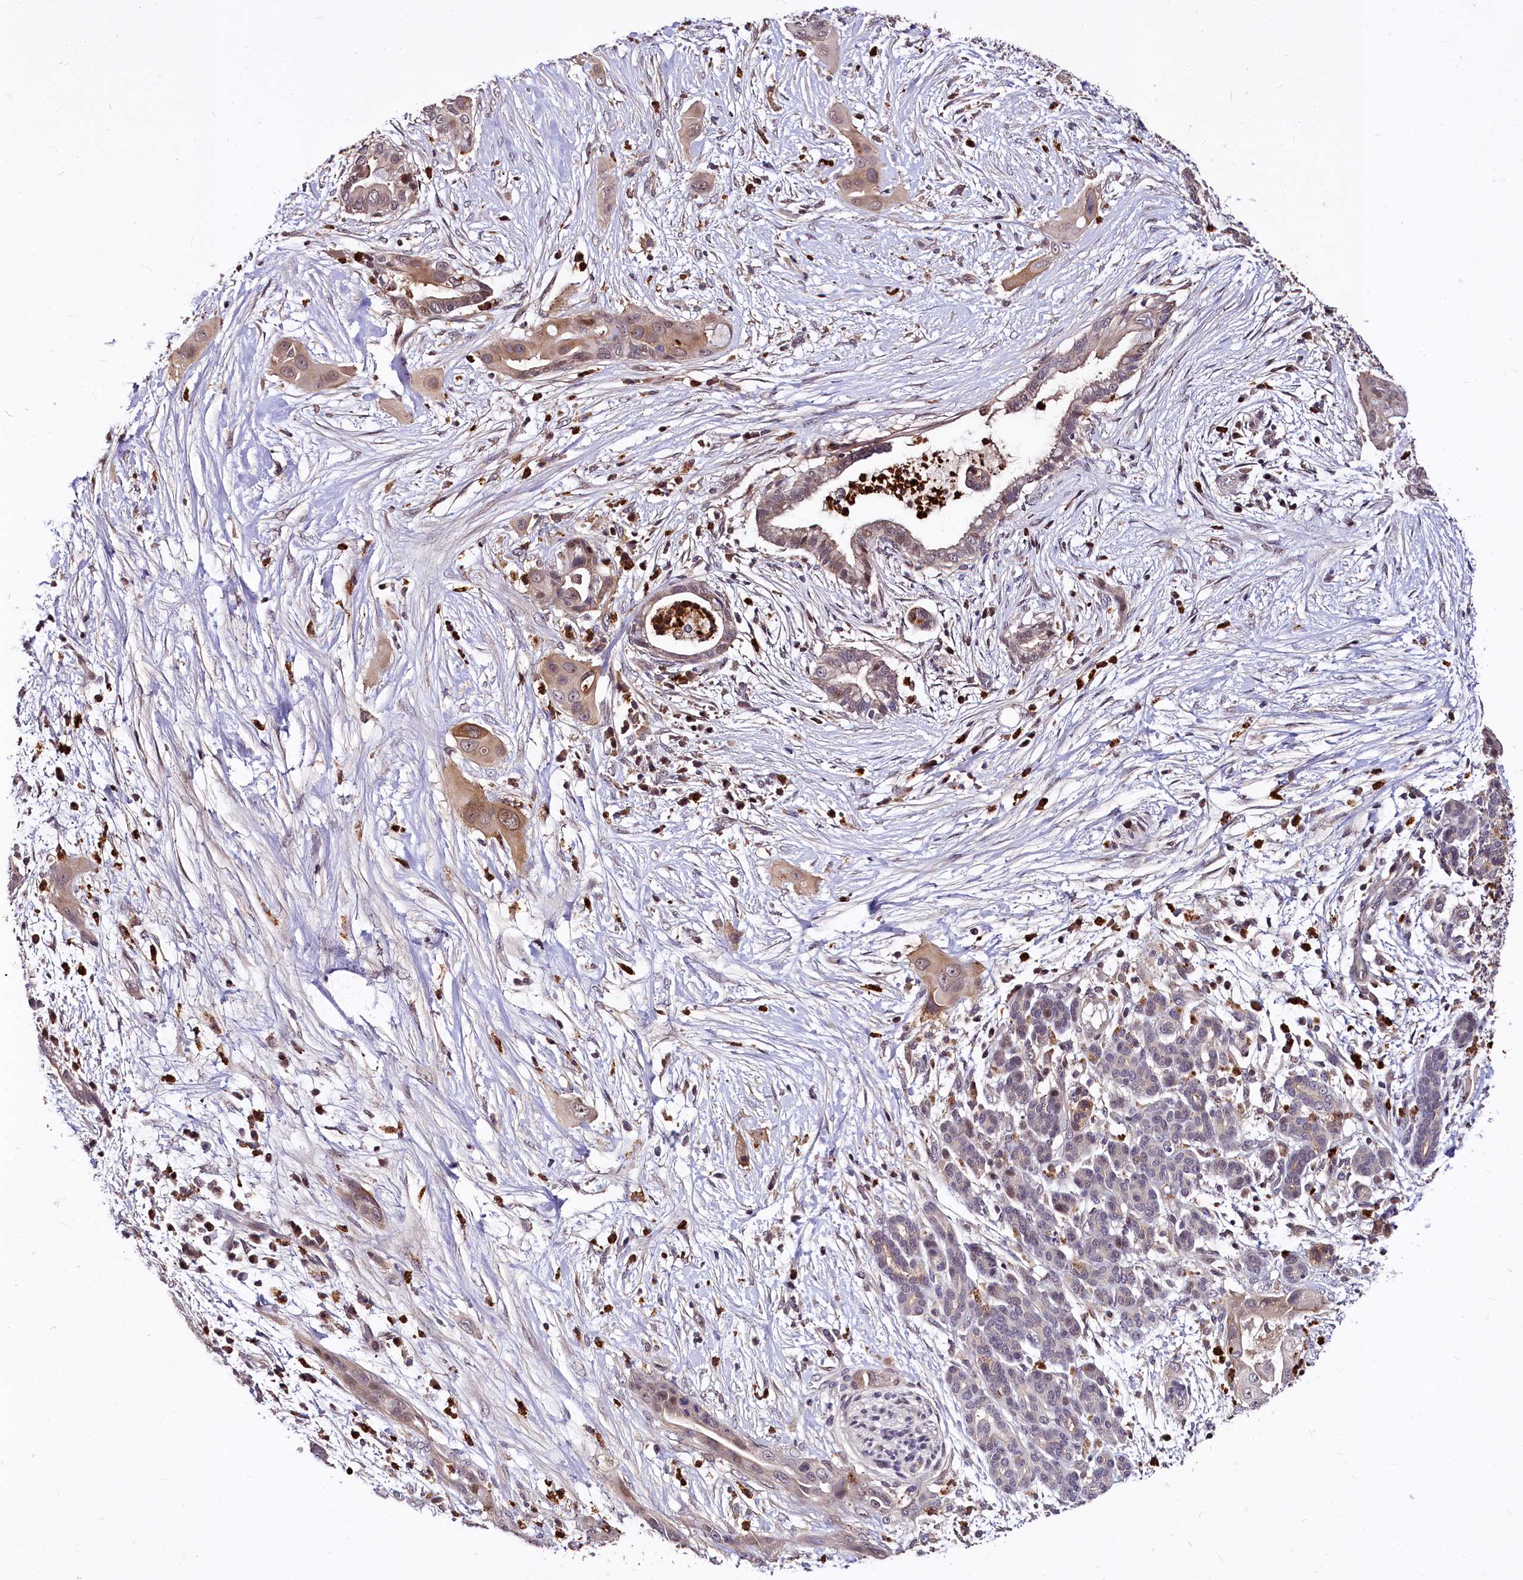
{"staining": {"intensity": "moderate", "quantity": "25%-75%", "location": "cytoplasmic/membranous"}, "tissue": "pancreatic cancer", "cell_type": "Tumor cells", "image_type": "cancer", "snomed": [{"axis": "morphology", "description": "Adenocarcinoma, NOS"}, {"axis": "topography", "description": "Pancreas"}], "caption": "A brown stain shows moderate cytoplasmic/membranous positivity of a protein in human adenocarcinoma (pancreatic) tumor cells.", "gene": "ATG101", "patient": {"sex": "male", "age": 59}}